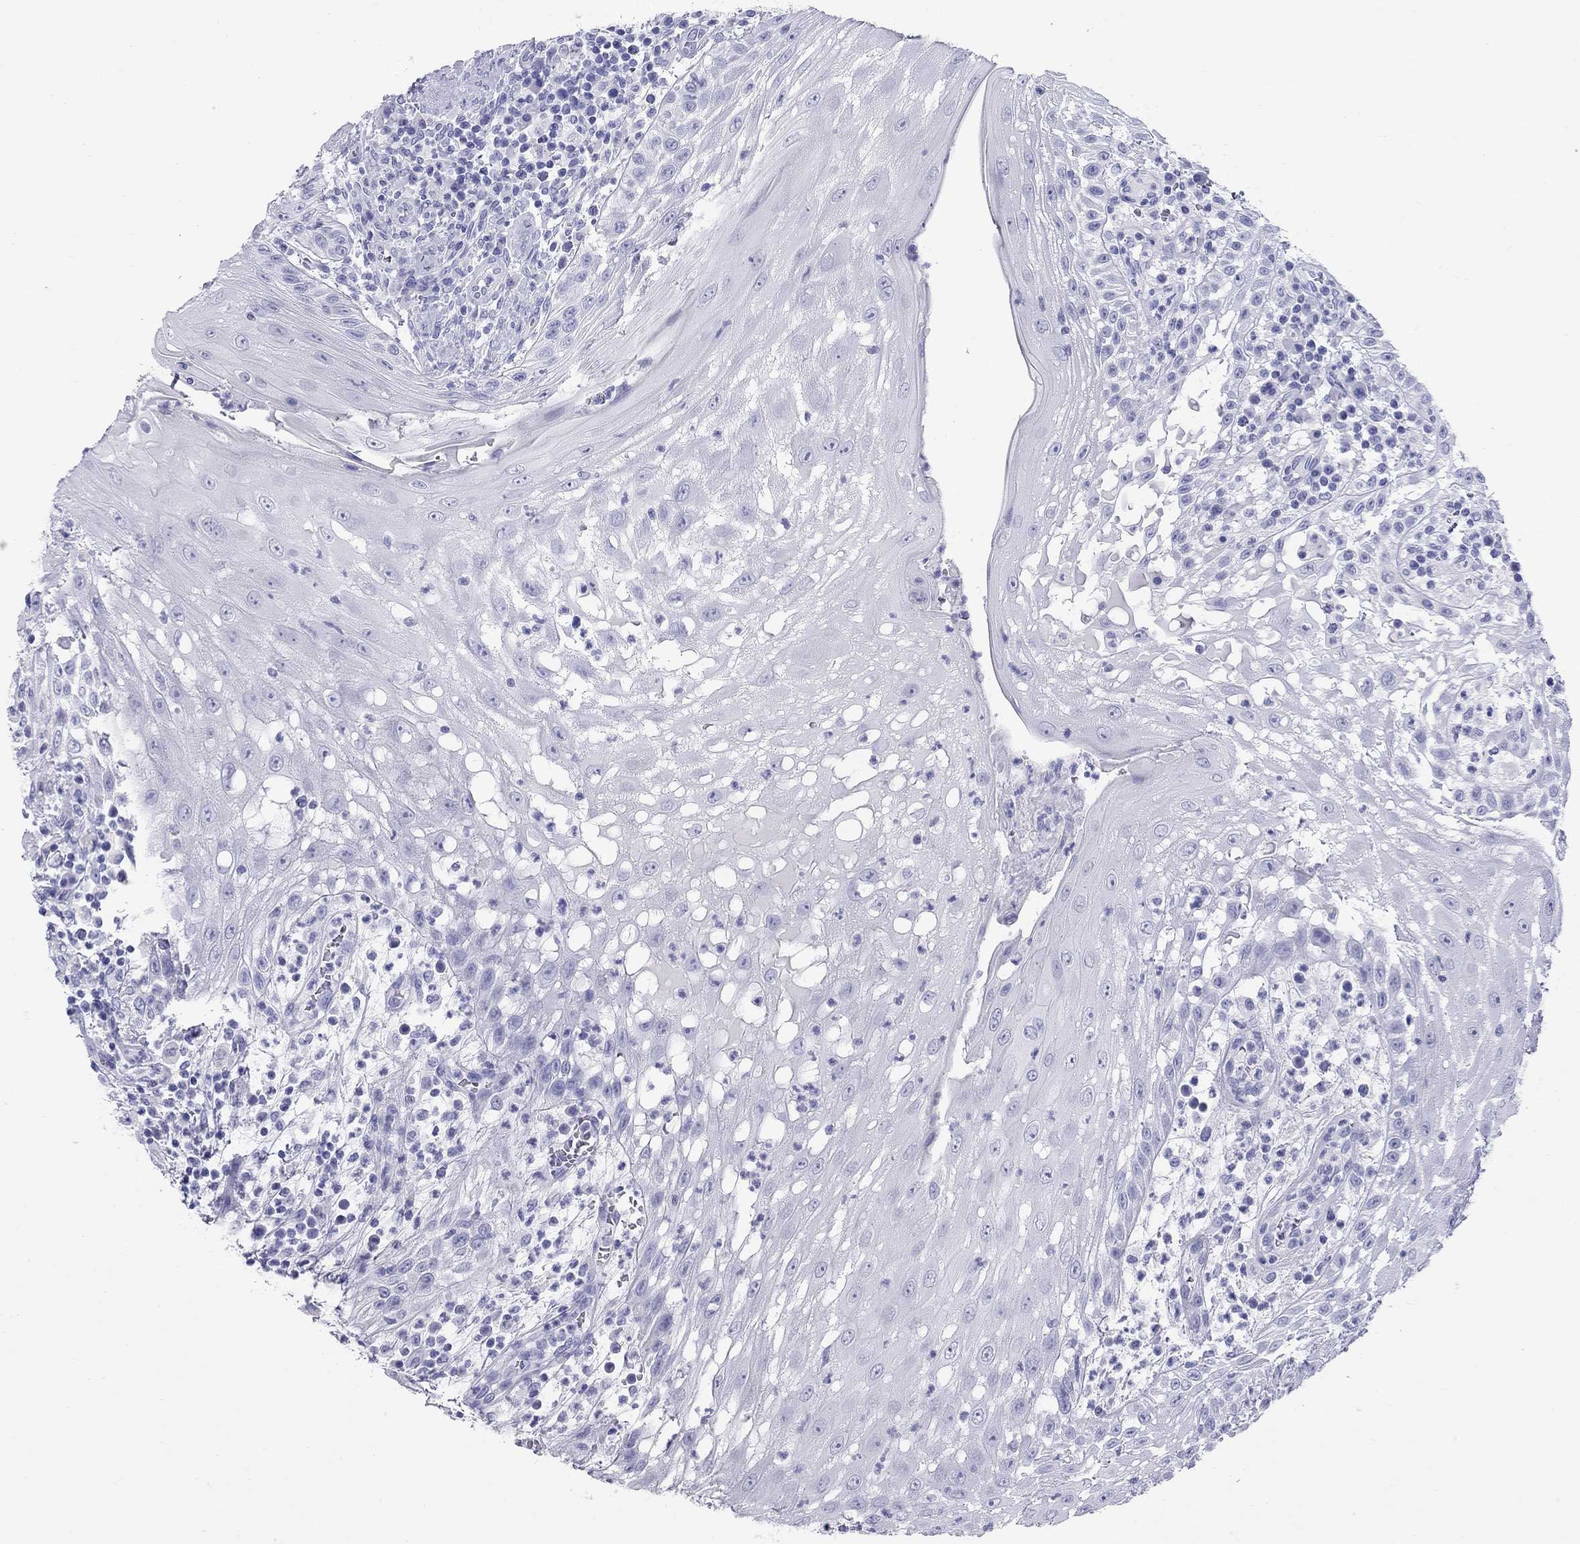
{"staining": {"intensity": "negative", "quantity": "none", "location": "none"}, "tissue": "head and neck cancer", "cell_type": "Tumor cells", "image_type": "cancer", "snomed": [{"axis": "morphology", "description": "Squamous cell carcinoma, NOS"}, {"axis": "topography", "description": "Oral tissue"}, {"axis": "topography", "description": "Head-Neck"}], "caption": "IHC of human head and neck cancer (squamous cell carcinoma) reveals no positivity in tumor cells.", "gene": "TRPM3", "patient": {"sex": "male", "age": 58}}